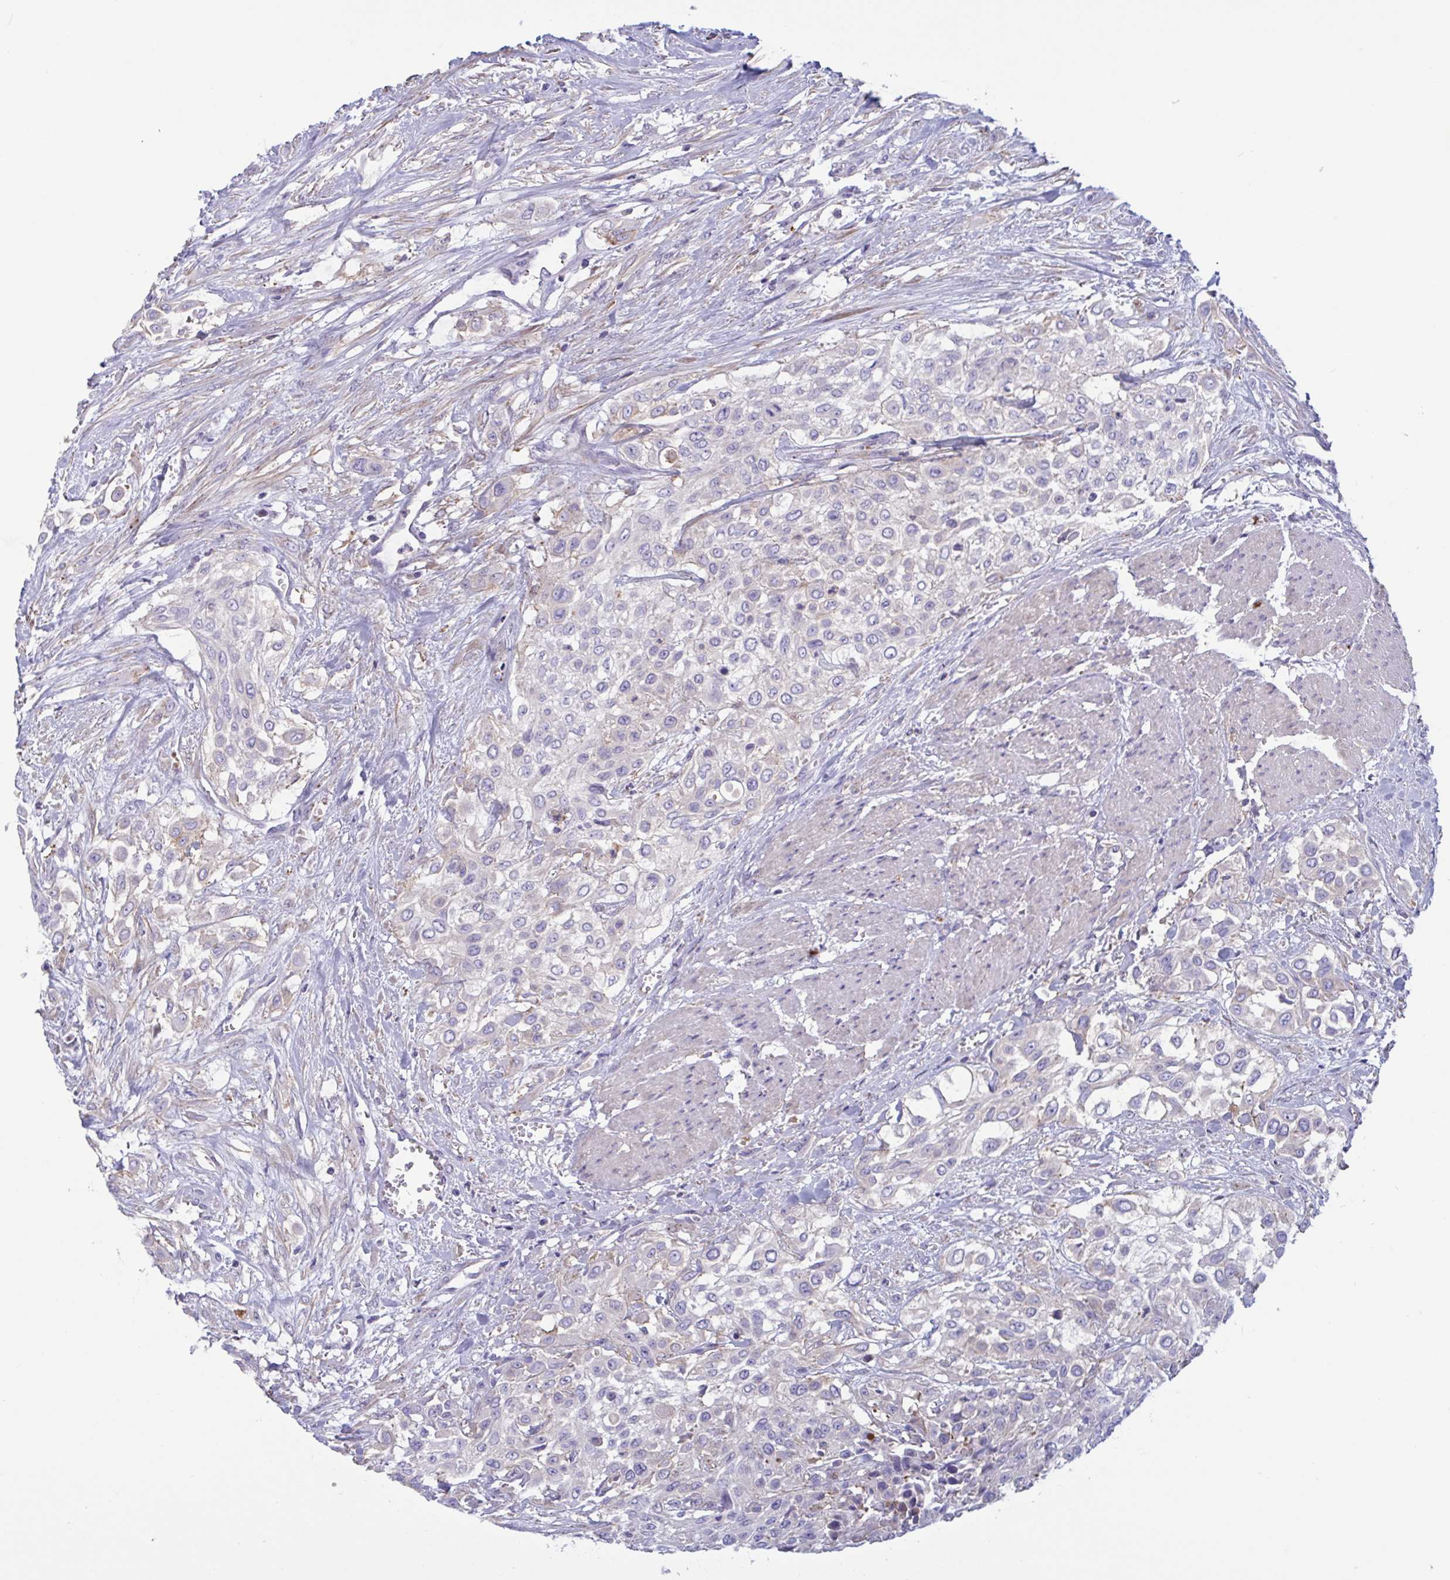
{"staining": {"intensity": "negative", "quantity": "none", "location": "none"}, "tissue": "urothelial cancer", "cell_type": "Tumor cells", "image_type": "cancer", "snomed": [{"axis": "morphology", "description": "Urothelial carcinoma, High grade"}, {"axis": "topography", "description": "Urinary bladder"}], "caption": "Tumor cells are negative for brown protein staining in urothelial carcinoma (high-grade).", "gene": "OXLD1", "patient": {"sex": "male", "age": 57}}